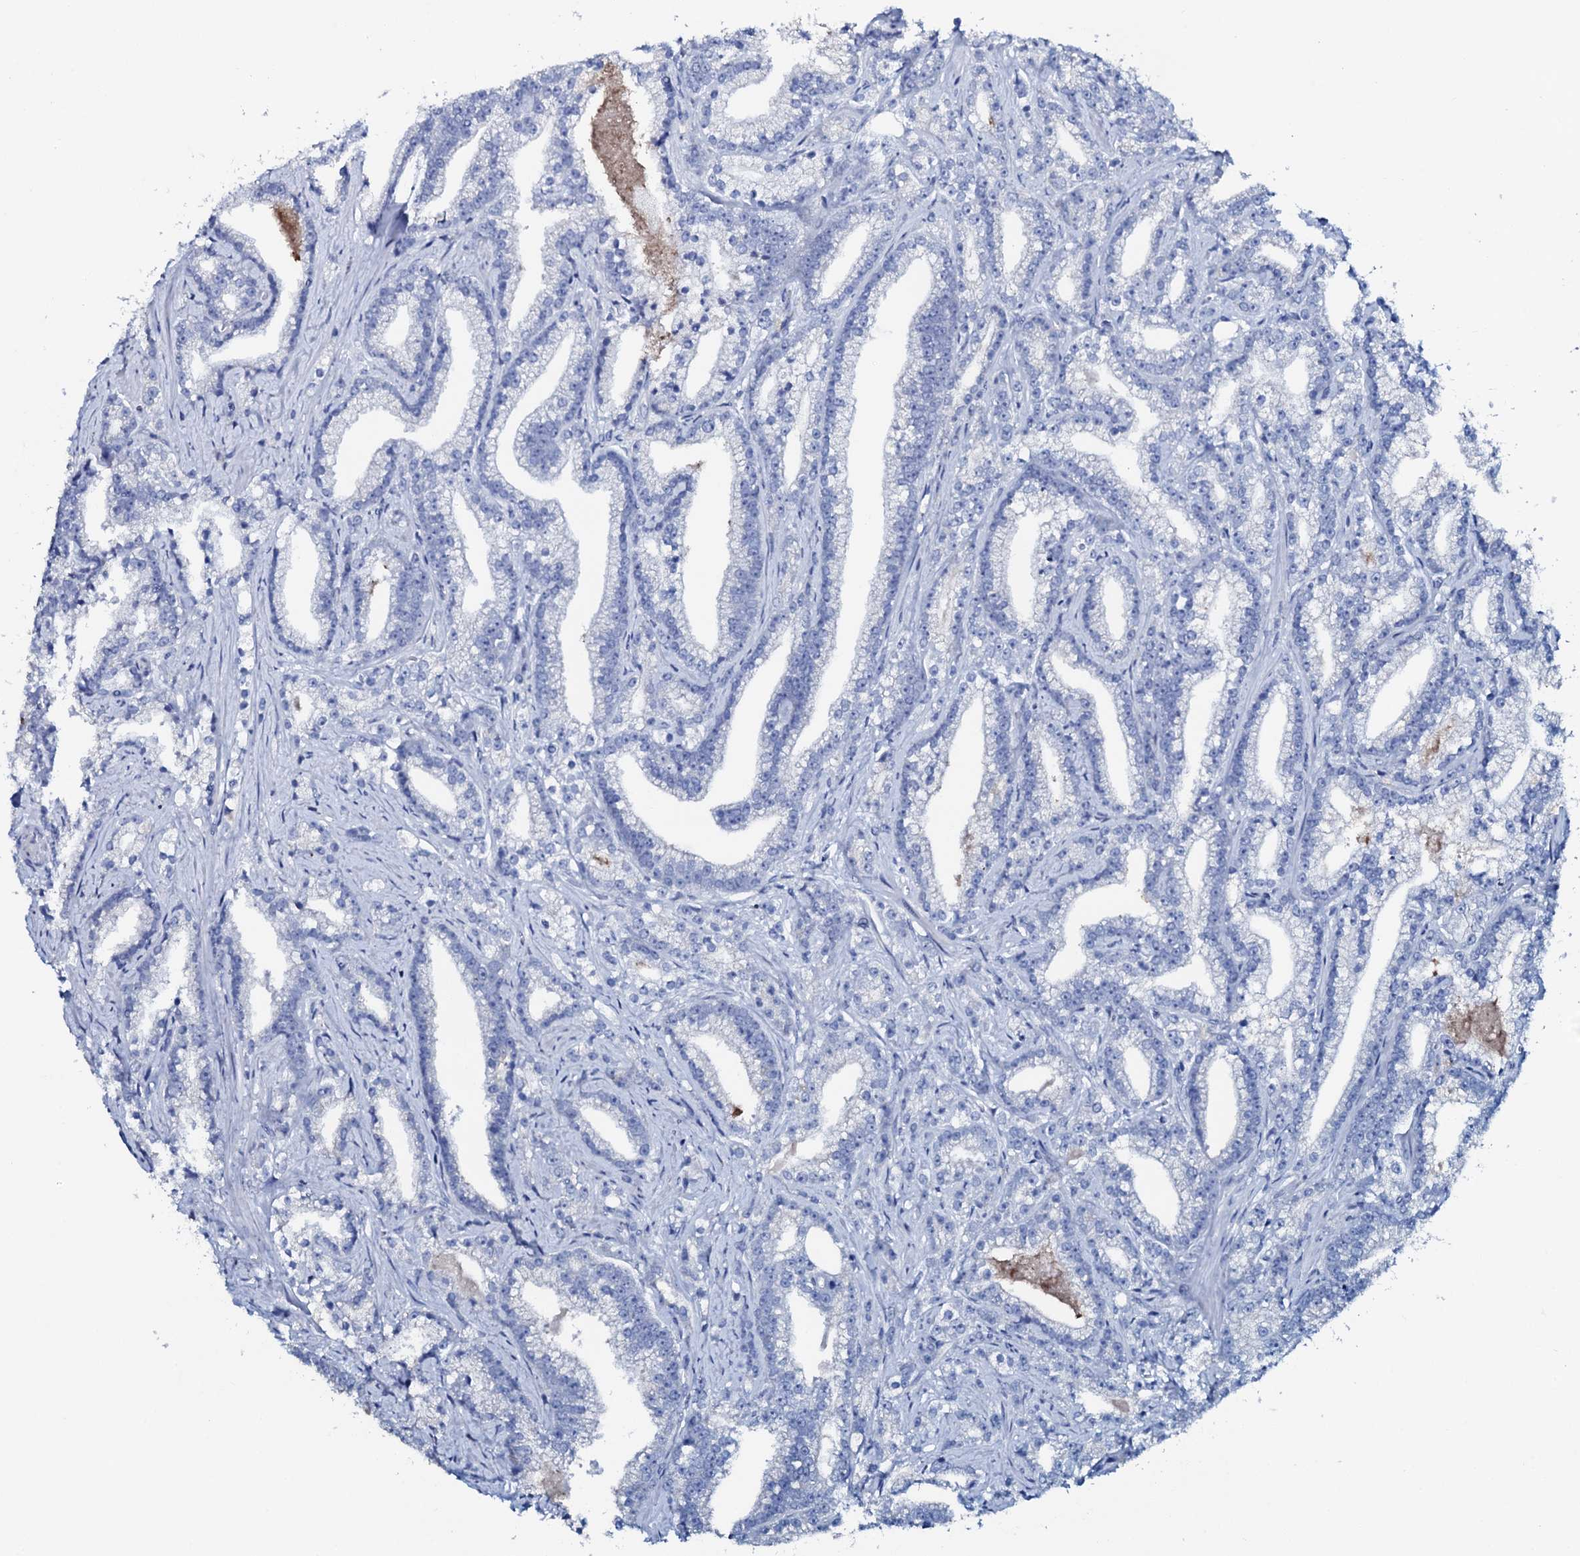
{"staining": {"intensity": "negative", "quantity": "none", "location": "none"}, "tissue": "prostate cancer", "cell_type": "Tumor cells", "image_type": "cancer", "snomed": [{"axis": "morphology", "description": "Adenocarcinoma, High grade"}, {"axis": "topography", "description": "Prostate and seminal vesicle, NOS"}], "caption": "The image shows no significant expression in tumor cells of prostate cancer.", "gene": "AMER2", "patient": {"sex": "male", "age": 67}}